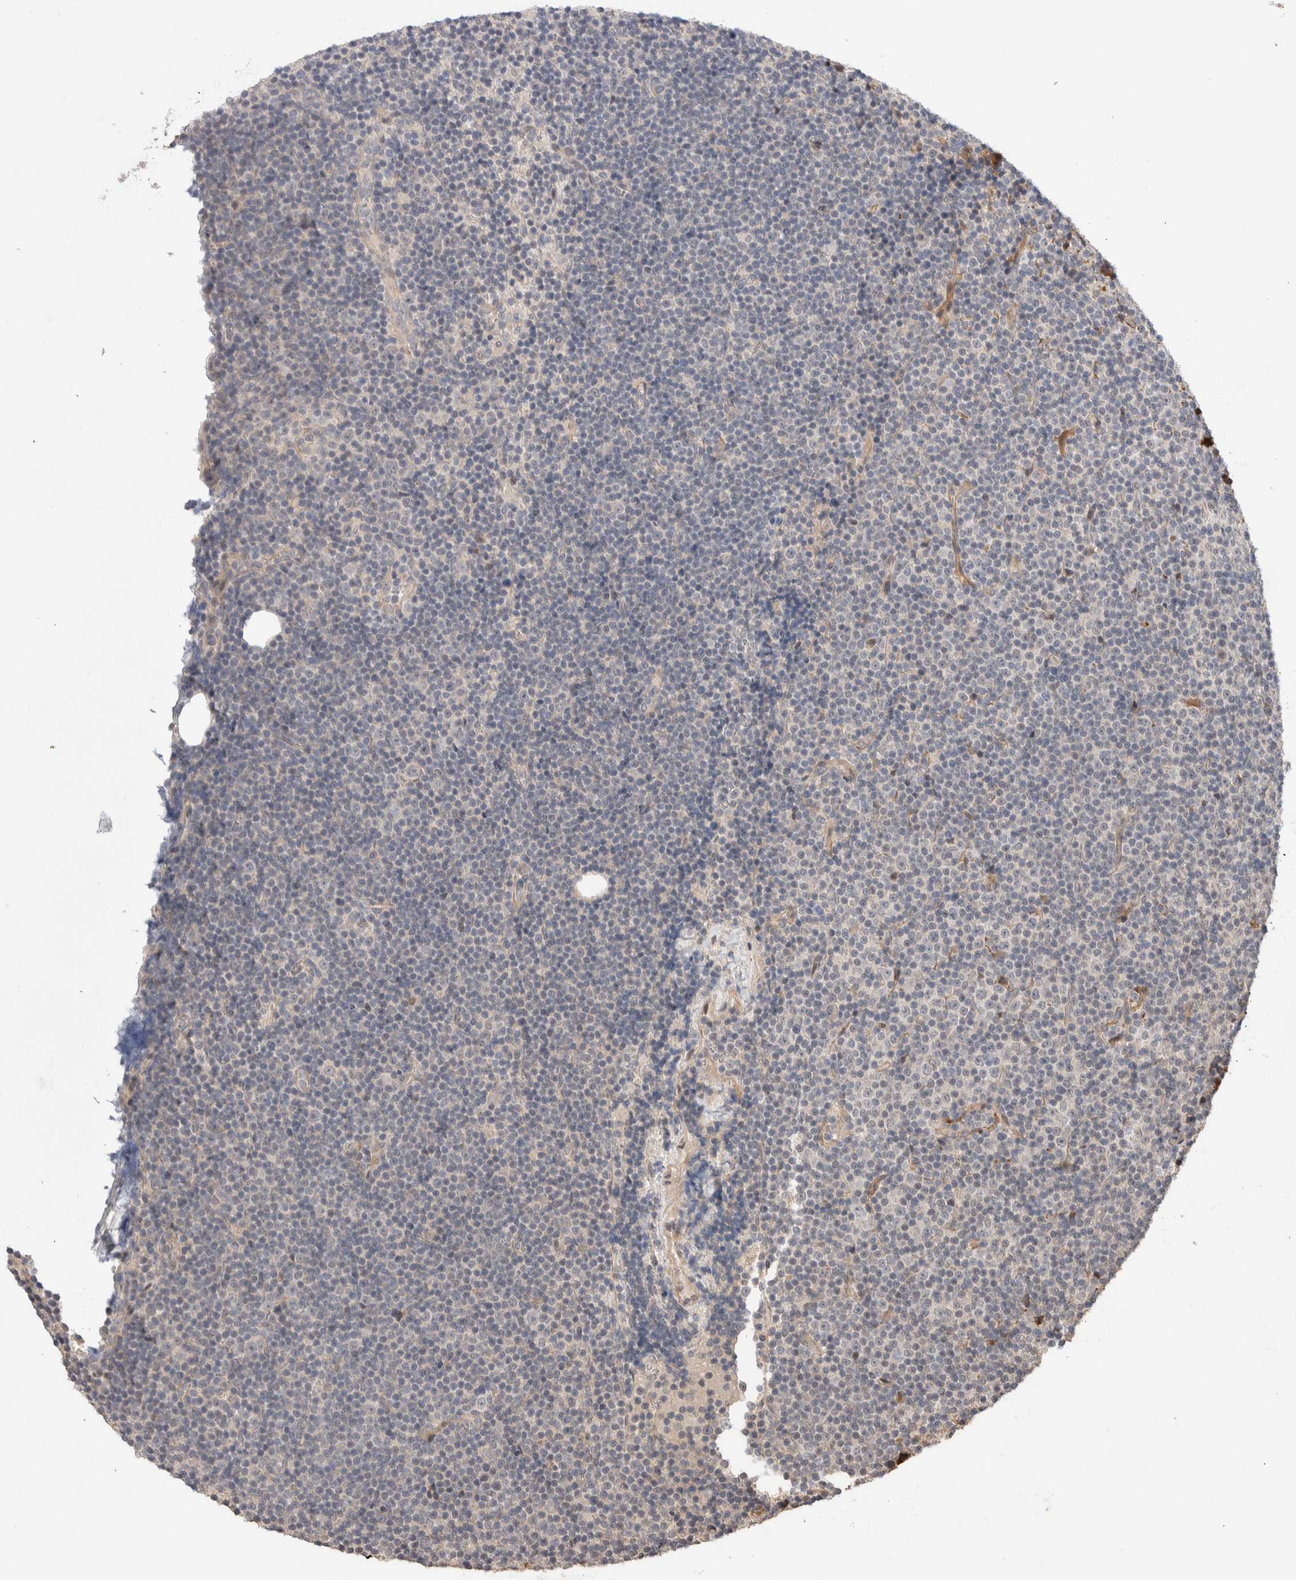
{"staining": {"intensity": "negative", "quantity": "none", "location": "none"}, "tissue": "lymphoma", "cell_type": "Tumor cells", "image_type": "cancer", "snomed": [{"axis": "morphology", "description": "Malignant lymphoma, non-Hodgkin's type, Low grade"}, {"axis": "topography", "description": "Lymph node"}], "caption": "Lymphoma was stained to show a protein in brown. There is no significant positivity in tumor cells.", "gene": "CASK", "patient": {"sex": "female", "age": 67}}